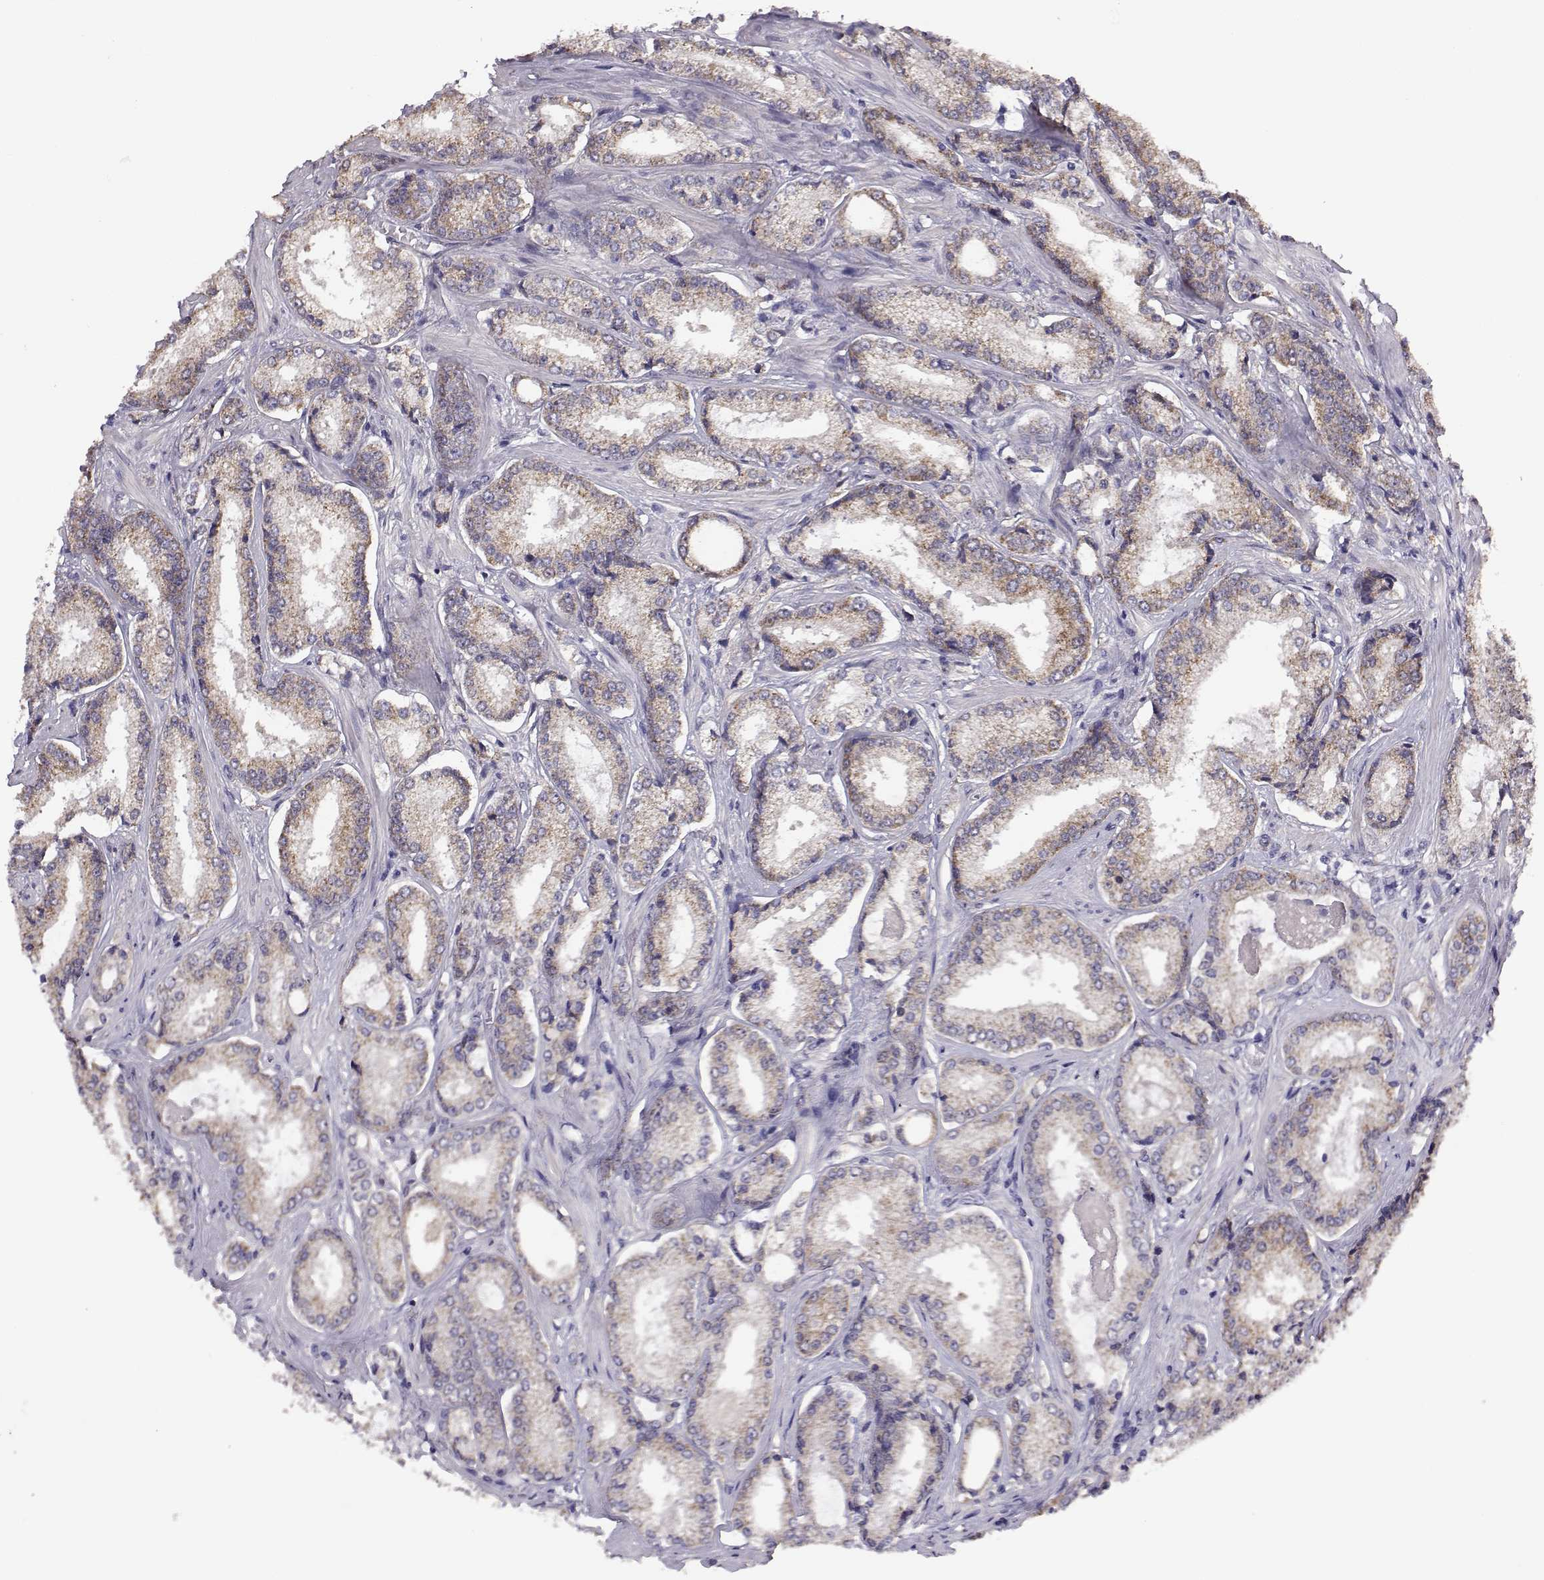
{"staining": {"intensity": "weak", "quantity": "25%-75%", "location": "cytoplasmic/membranous"}, "tissue": "prostate cancer", "cell_type": "Tumor cells", "image_type": "cancer", "snomed": [{"axis": "morphology", "description": "Adenocarcinoma, Low grade"}, {"axis": "topography", "description": "Prostate"}], "caption": "There is low levels of weak cytoplasmic/membranous staining in tumor cells of prostate cancer, as demonstrated by immunohistochemical staining (brown color).", "gene": "KCNMB4", "patient": {"sex": "male", "age": 56}}